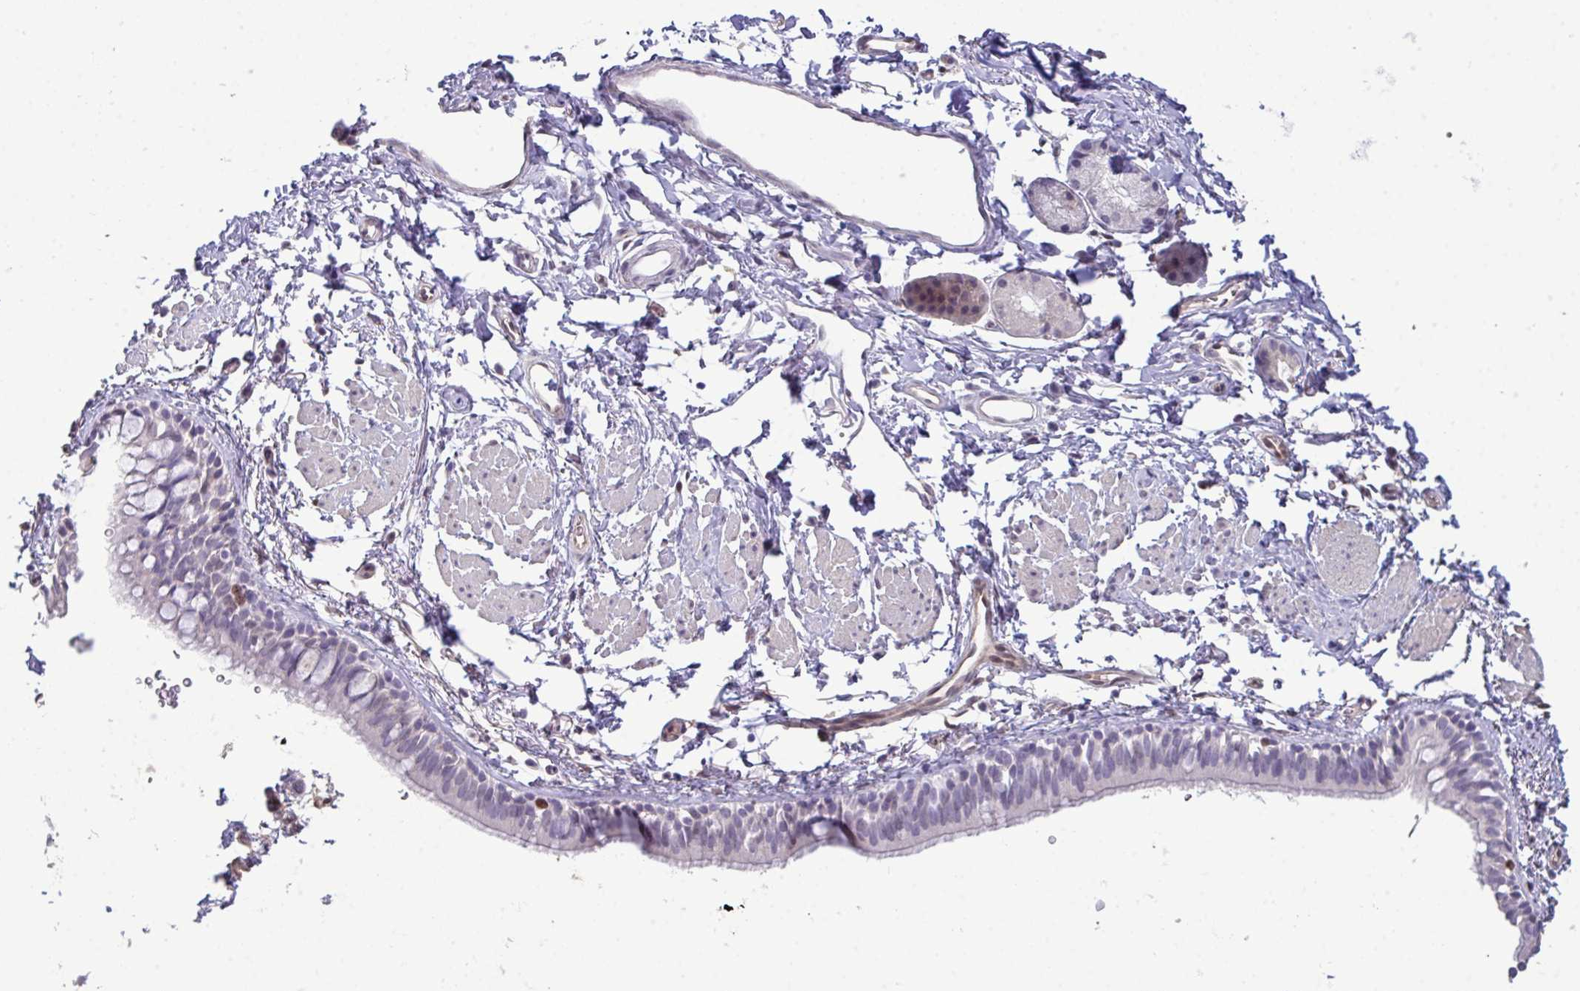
{"staining": {"intensity": "strong", "quantity": "<25%", "location": "nuclear"}, "tissue": "bronchus", "cell_type": "Respiratory epithelial cells", "image_type": "normal", "snomed": [{"axis": "morphology", "description": "Normal tissue, NOS"}, {"axis": "topography", "description": "Lymph node"}, {"axis": "topography", "description": "Cartilage tissue"}, {"axis": "topography", "description": "Bronchus"}], "caption": "Human bronchus stained with a brown dye displays strong nuclear positive positivity in about <25% of respiratory epithelial cells.", "gene": "SETD7", "patient": {"sex": "female", "age": 70}}